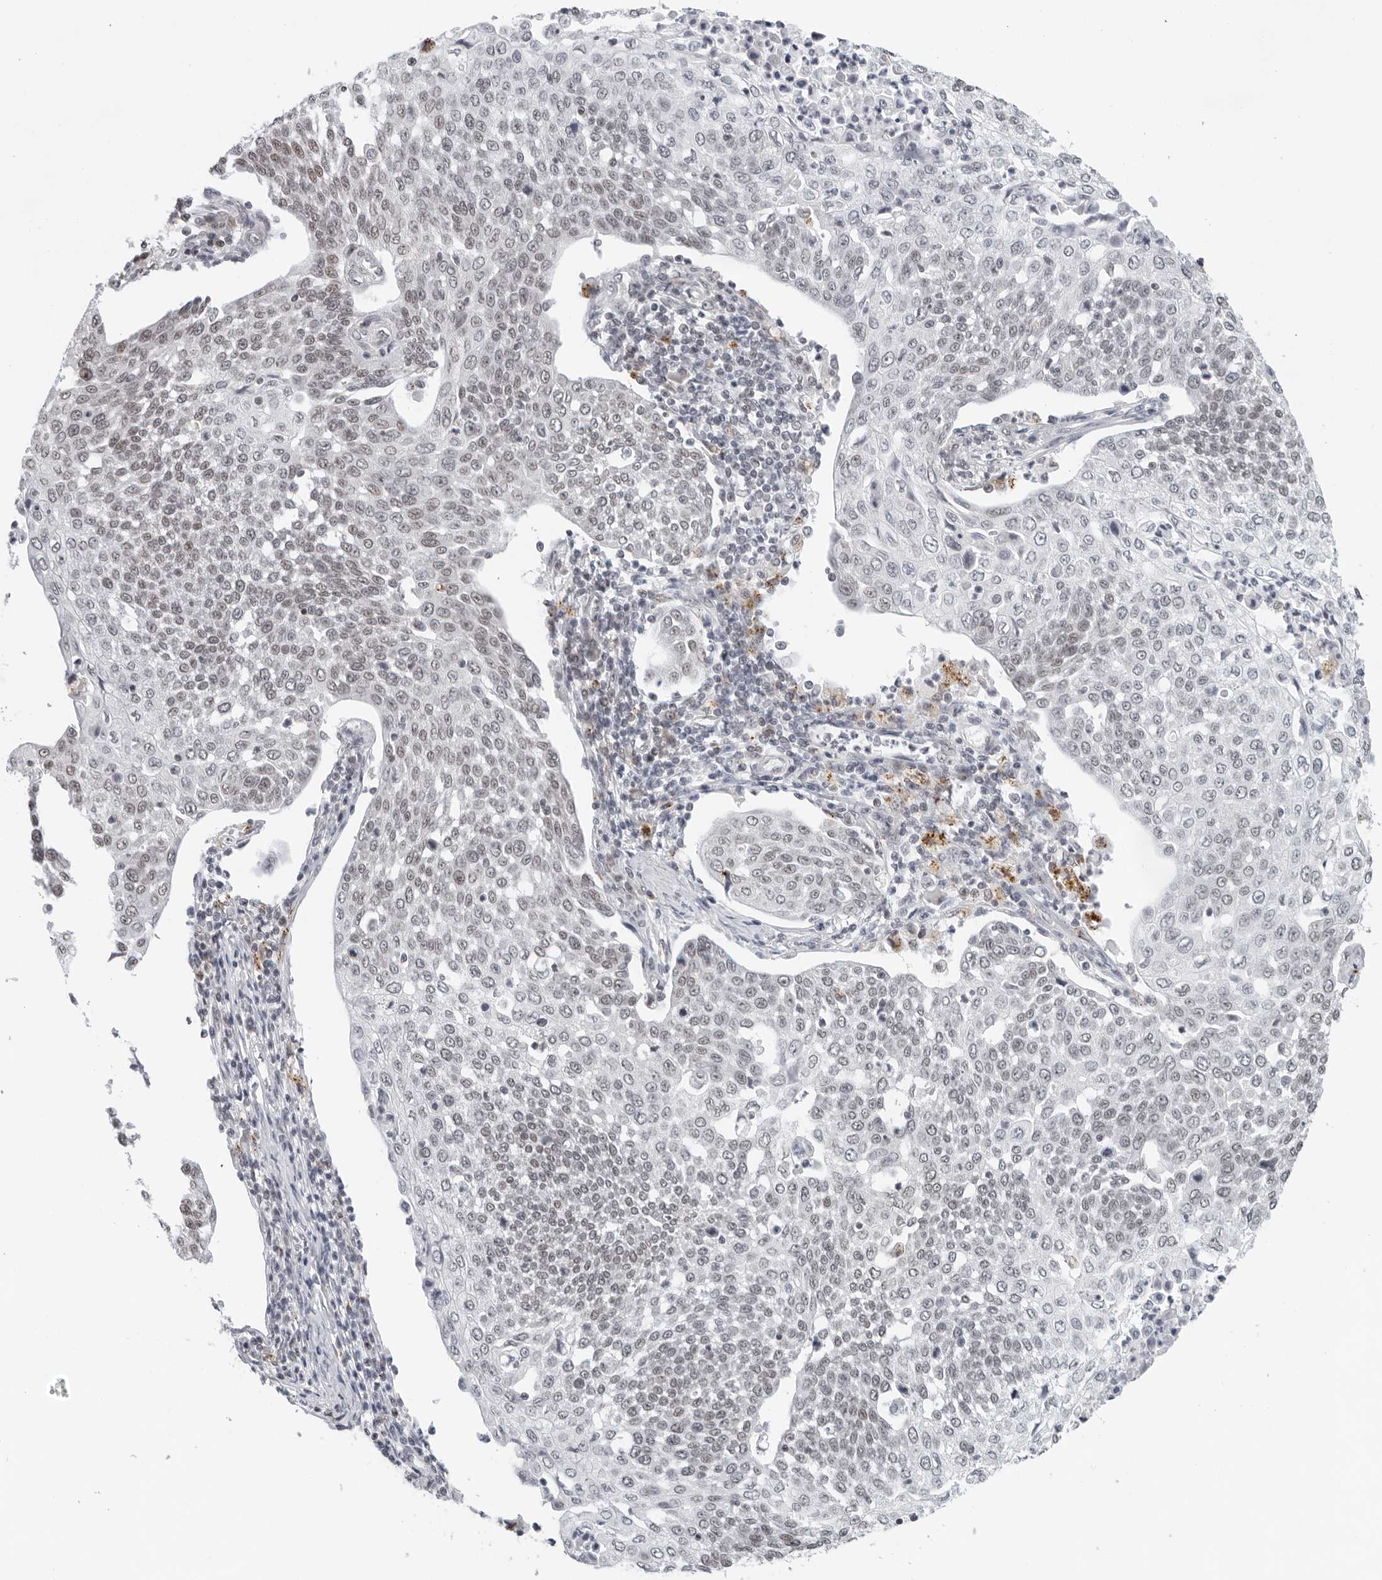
{"staining": {"intensity": "weak", "quantity": "<25%", "location": "nuclear"}, "tissue": "cervical cancer", "cell_type": "Tumor cells", "image_type": "cancer", "snomed": [{"axis": "morphology", "description": "Squamous cell carcinoma, NOS"}, {"axis": "topography", "description": "Cervix"}], "caption": "Cervical cancer was stained to show a protein in brown. There is no significant expression in tumor cells.", "gene": "TOX4", "patient": {"sex": "female", "age": 34}}